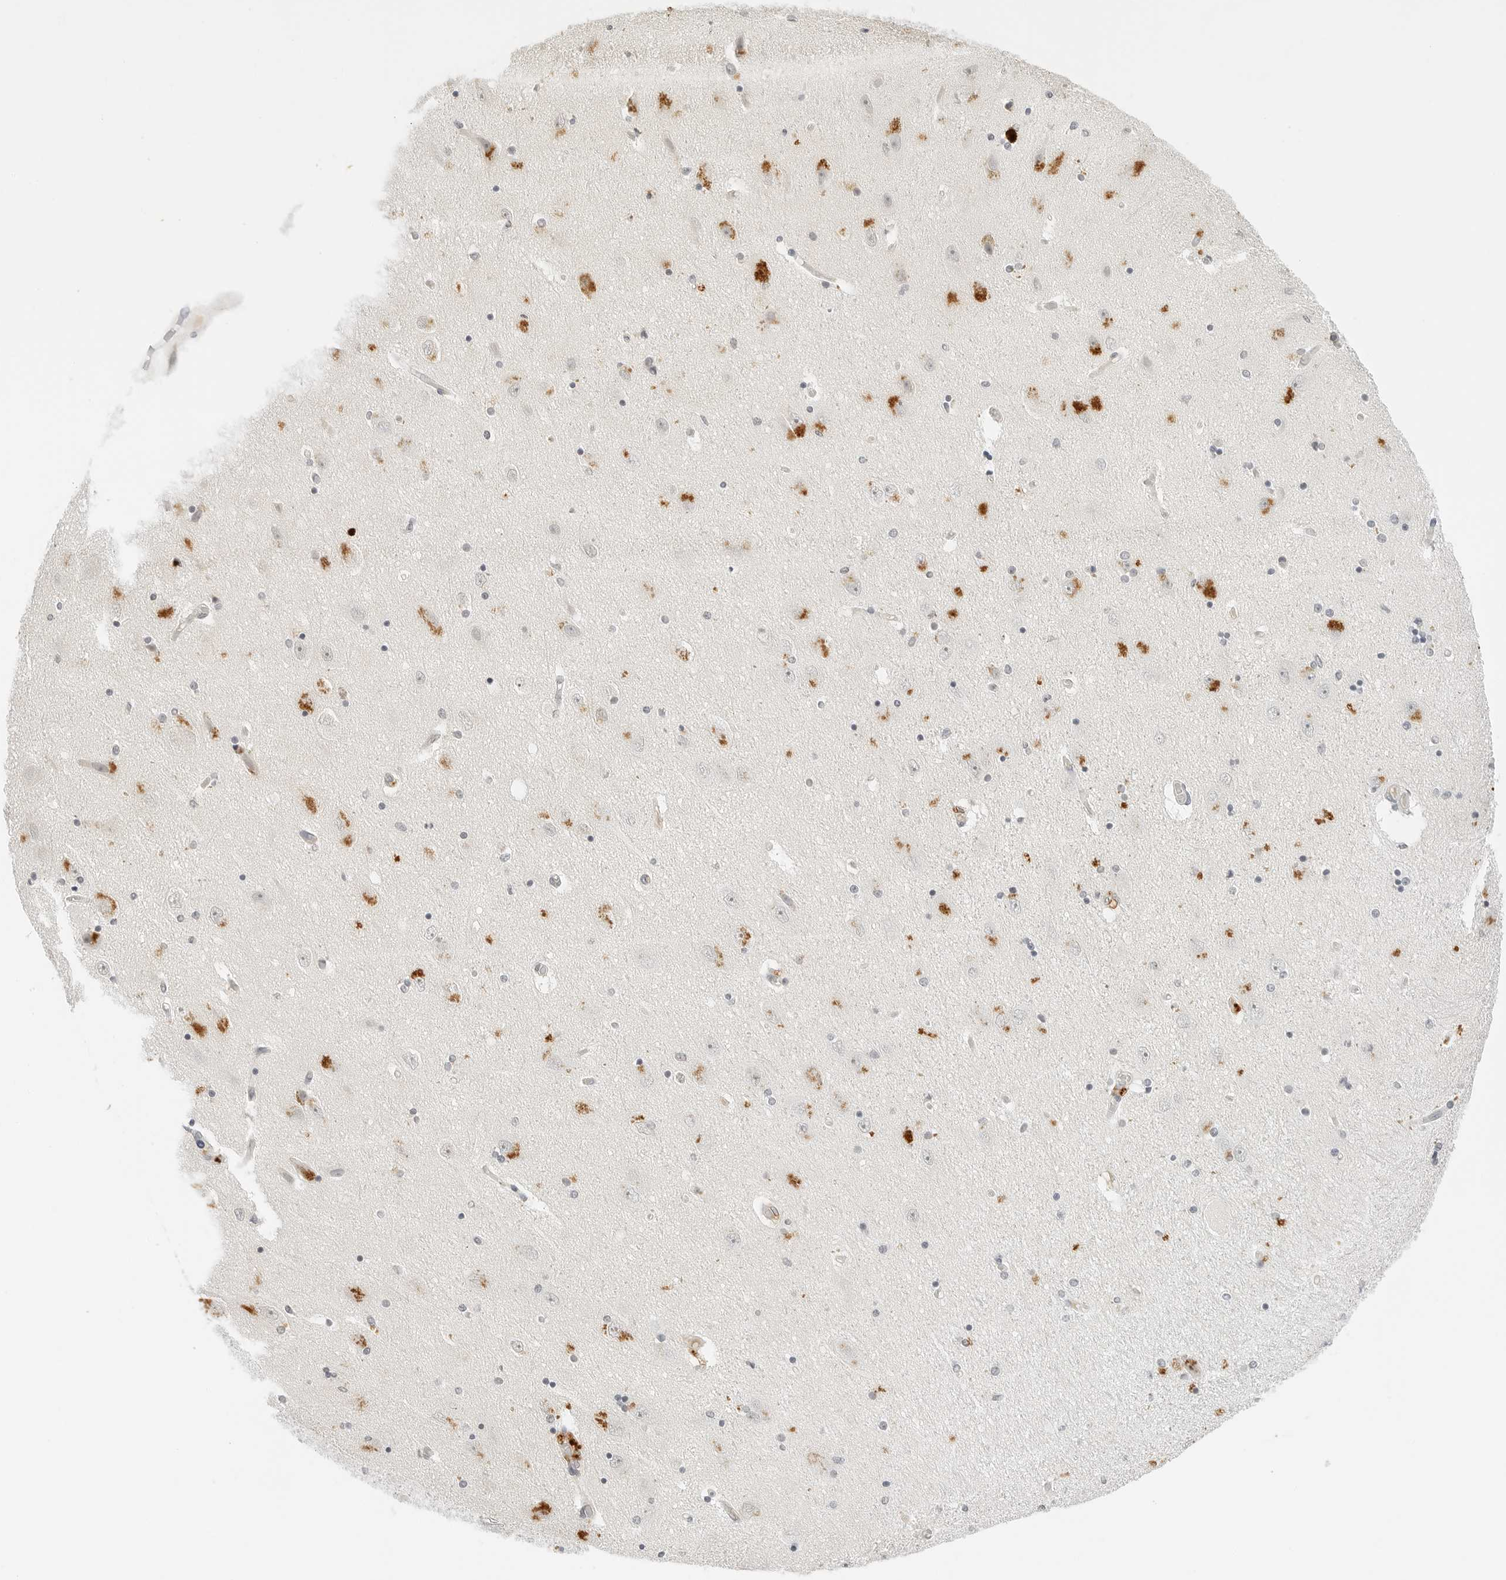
{"staining": {"intensity": "weak", "quantity": "<25%", "location": "cytoplasmic/membranous"}, "tissue": "hippocampus", "cell_type": "Glial cells", "image_type": "normal", "snomed": [{"axis": "morphology", "description": "Normal tissue, NOS"}, {"axis": "topography", "description": "Hippocampus"}], "caption": "An immunohistochemistry (IHC) photomicrograph of benign hippocampus is shown. There is no staining in glial cells of hippocampus.", "gene": "NEO1", "patient": {"sex": "female", "age": 54}}